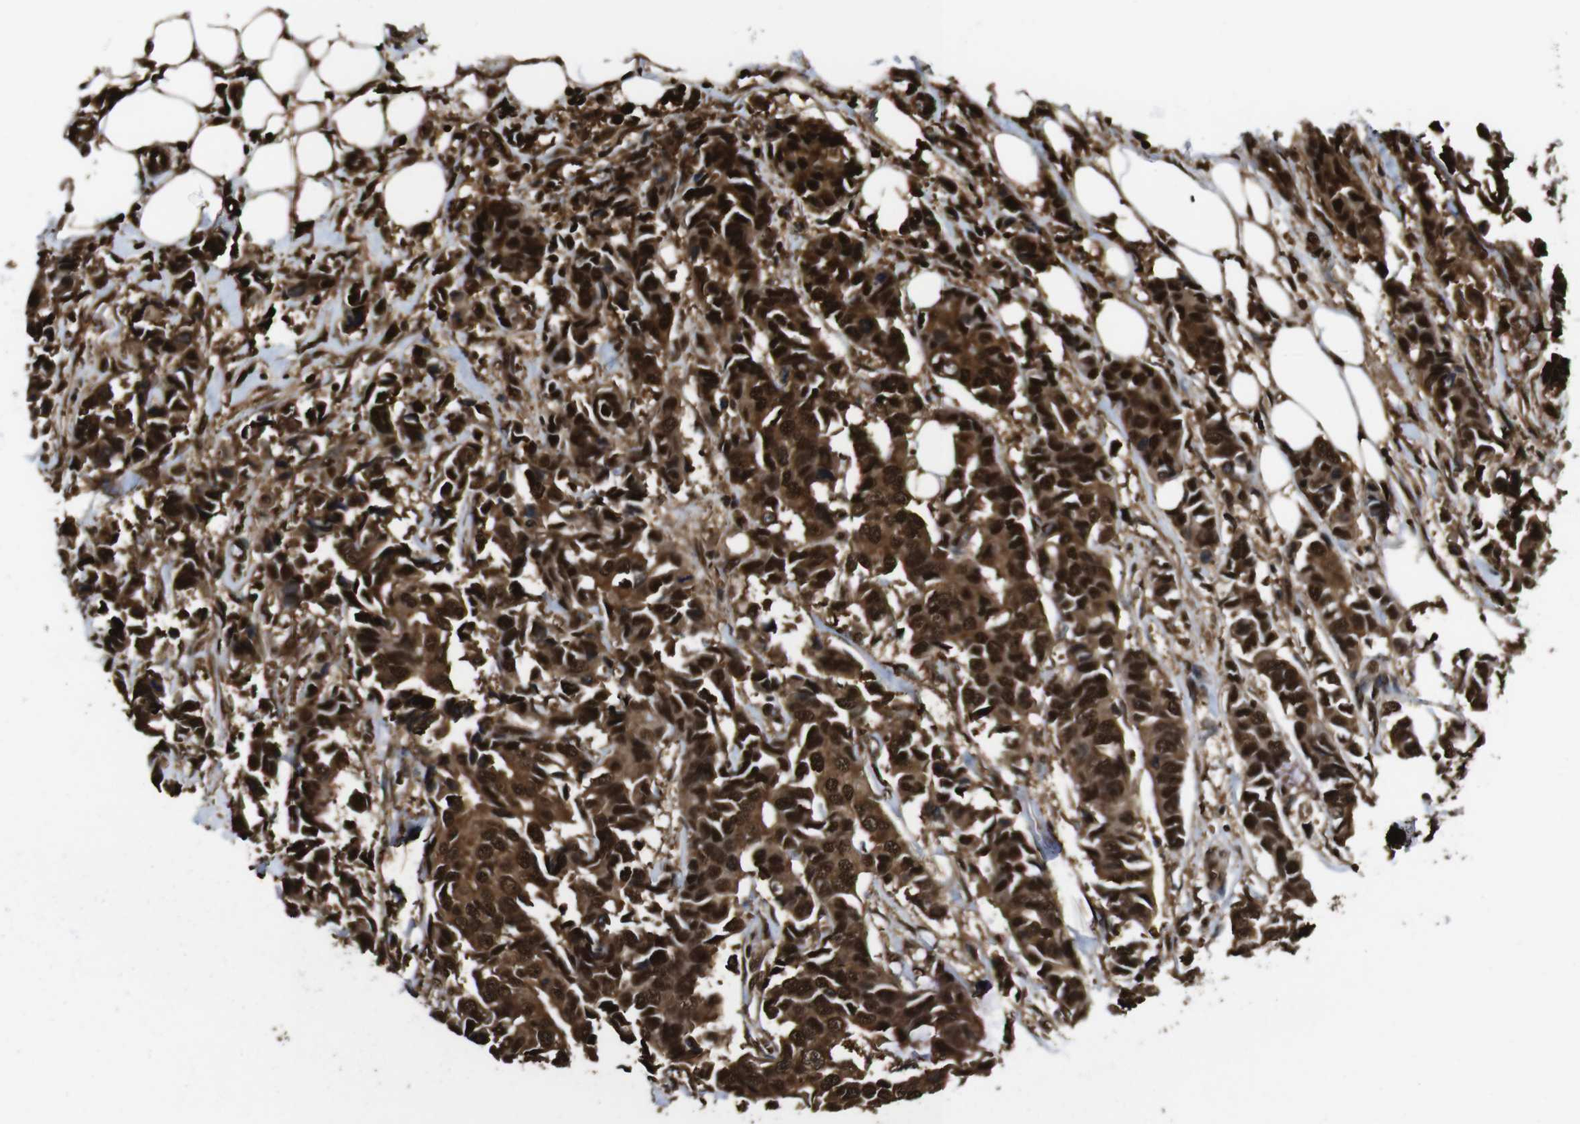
{"staining": {"intensity": "strong", "quantity": ">75%", "location": "cytoplasmic/membranous,nuclear"}, "tissue": "breast cancer", "cell_type": "Tumor cells", "image_type": "cancer", "snomed": [{"axis": "morphology", "description": "Duct carcinoma"}, {"axis": "topography", "description": "Breast"}], "caption": "Tumor cells display strong cytoplasmic/membranous and nuclear staining in approximately >75% of cells in intraductal carcinoma (breast).", "gene": "VCP", "patient": {"sex": "female", "age": 80}}